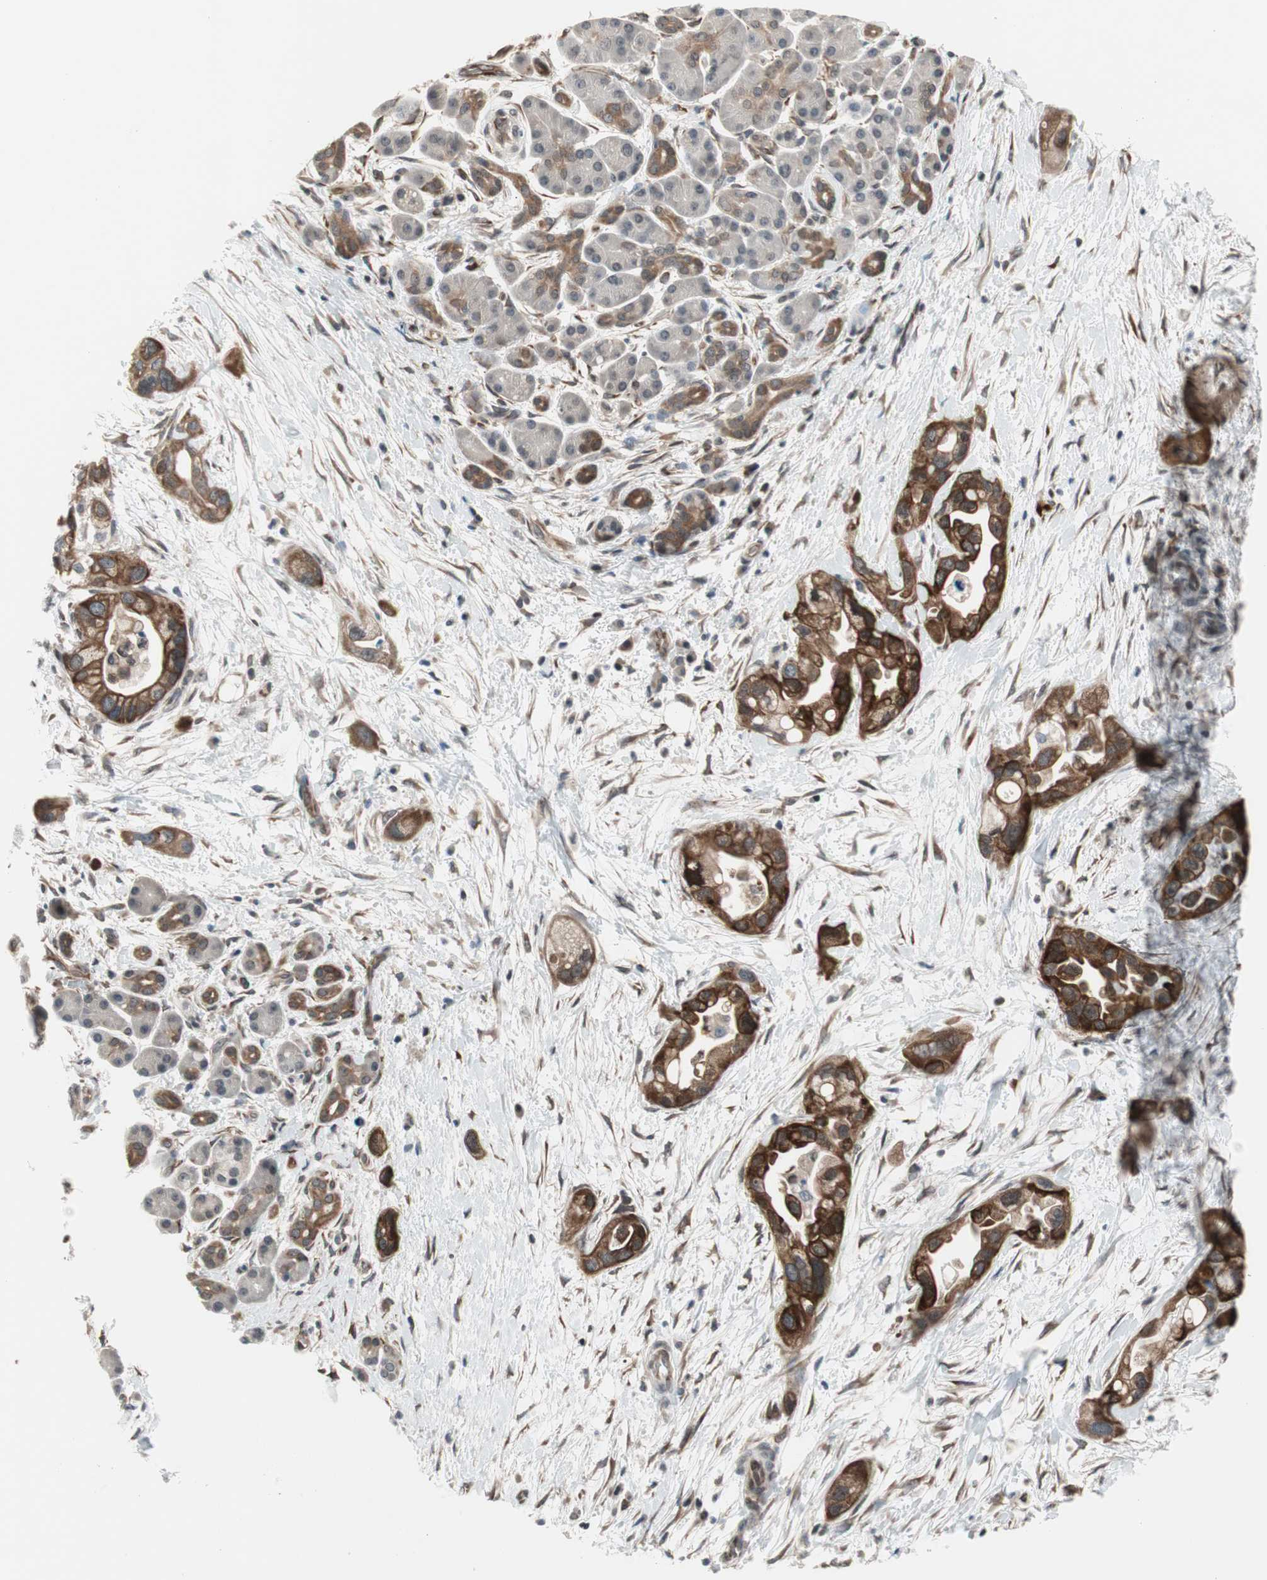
{"staining": {"intensity": "strong", "quantity": ">75%", "location": "cytoplasmic/membranous"}, "tissue": "pancreatic cancer", "cell_type": "Tumor cells", "image_type": "cancer", "snomed": [{"axis": "morphology", "description": "Adenocarcinoma, NOS"}, {"axis": "topography", "description": "Pancreas"}], "caption": "IHC image of neoplastic tissue: pancreatic cancer stained using immunohistochemistry (IHC) demonstrates high levels of strong protein expression localized specifically in the cytoplasmic/membranous of tumor cells, appearing as a cytoplasmic/membranous brown color.", "gene": "ZNF512B", "patient": {"sex": "female", "age": 77}}